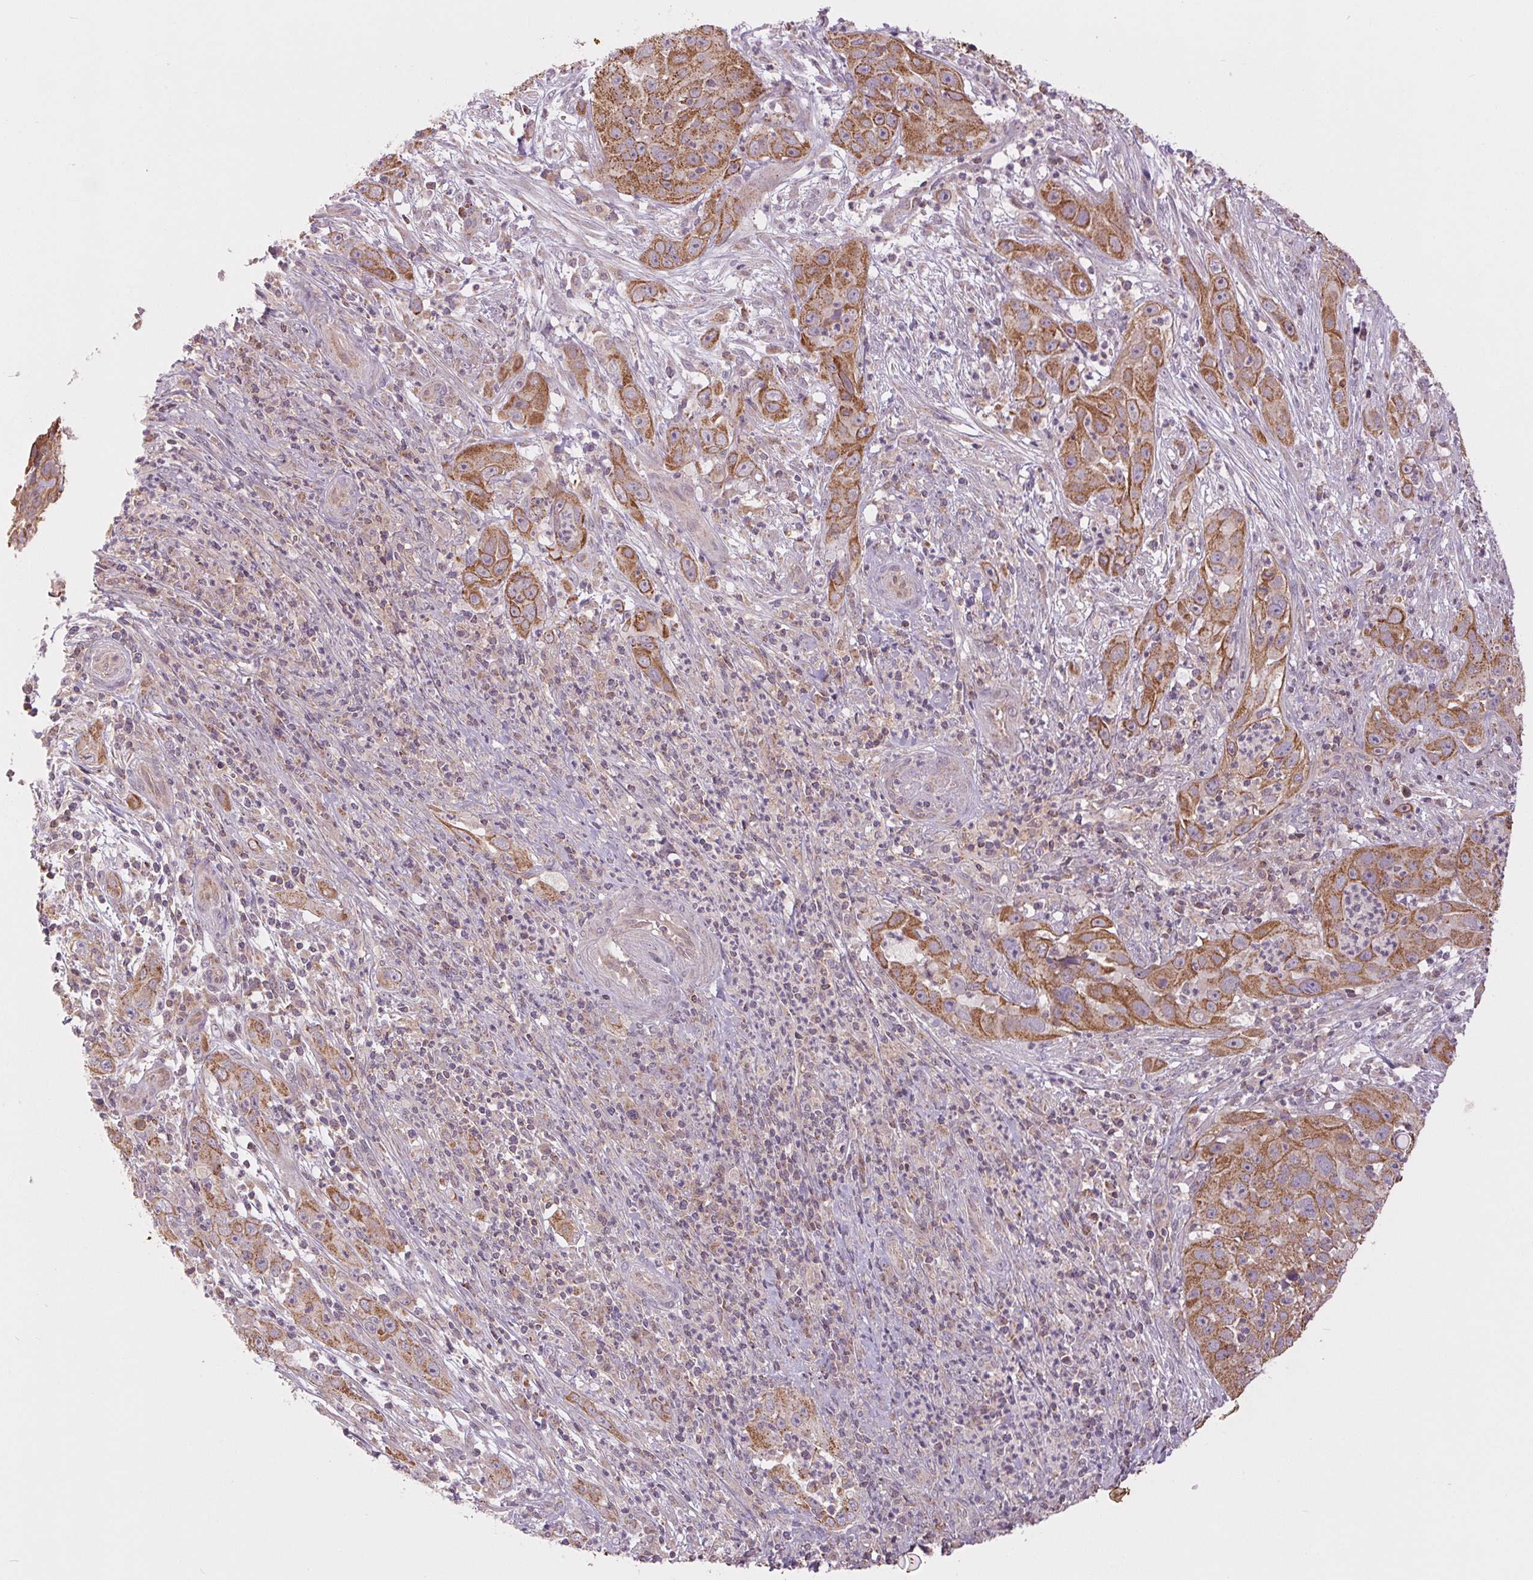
{"staining": {"intensity": "moderate", "quantity": ">75%", "location": "cytoplasmic/membranous"}, "tissue": "cervical cancer", "cell_type": "Tumor cells", "image_type": "cancer", "snomed": [{"axis": "morphology", "description": "Squamous cell carcinoma, NOS"}, {"axis": "topography", "description": "Cervix"}], "caption": "Tumor cells demonstrate medium levels of moderate cytoplasmic/membranous positivity in approximately >75% of cells in cervical cancer (squamous cell carcinoma). The staining is performed using DAB brown chromogen to label protein expression. The nuclei are counter-stained blue using hematoxylin.", "gene": "MAP3K5", "patient": {"sex": "female", "age": 32}}